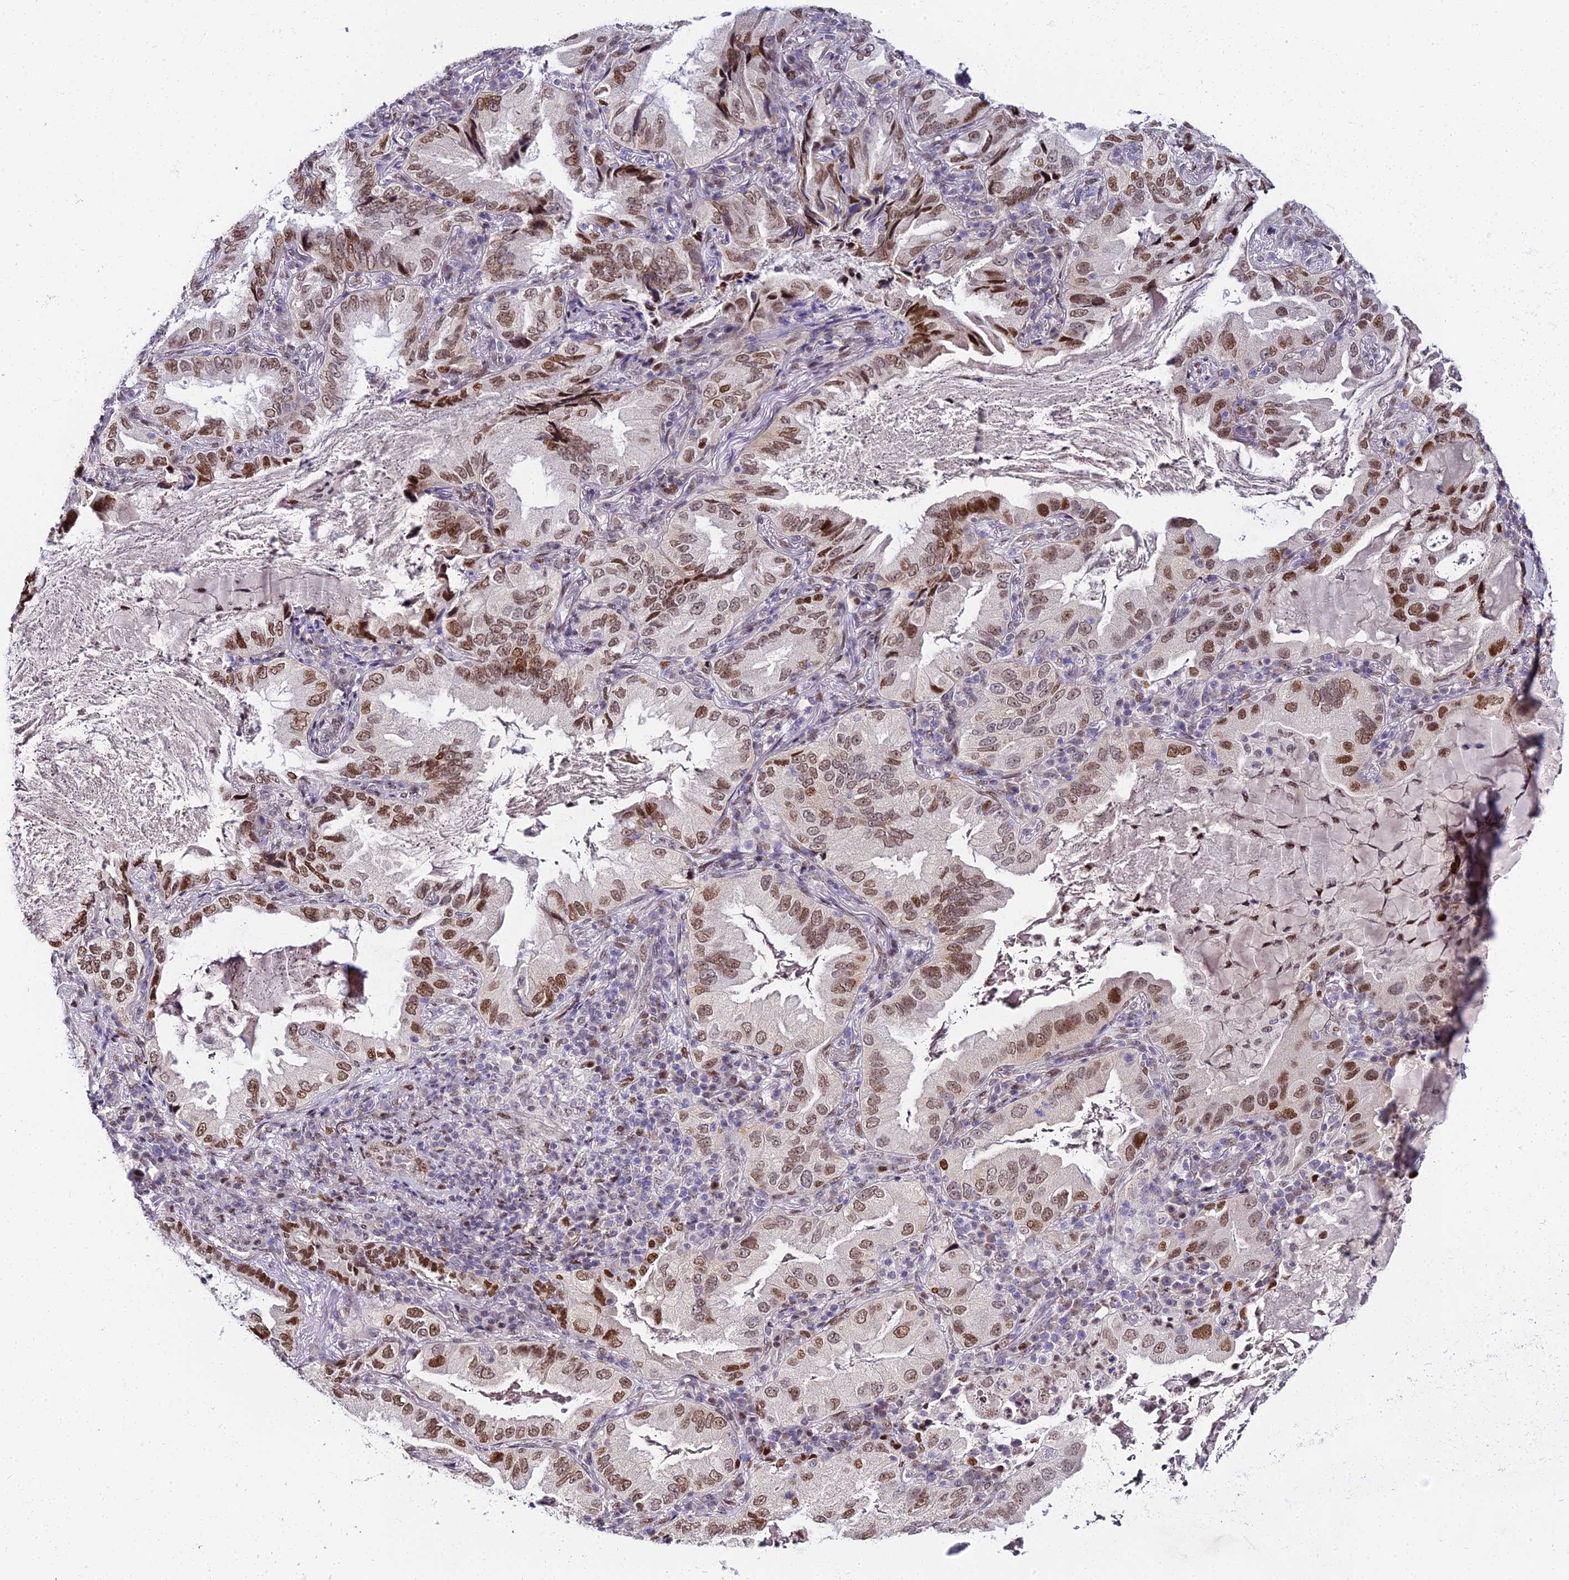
{"staining": {"intensity": "moderate", "quantity": ">75%", "location": "nuclear"}, "tissue": "lung cancer", "cell_type": "Tumor cells", "image_type": "cancer", "snomed": [{"axis": "morphology", "description": "Adenocarcinoma, NOS"}, {"axis": "topography", "description": "Lung"}], "caption": "A histopathology image showing moderate nuclear positivity in approximately >75% of tumor cells in lung adenocarcinoma, as visualized by brown immunohistochemical staining.", "gene": "ZNF707", "patient": {"sex": "female", "age": 69}}